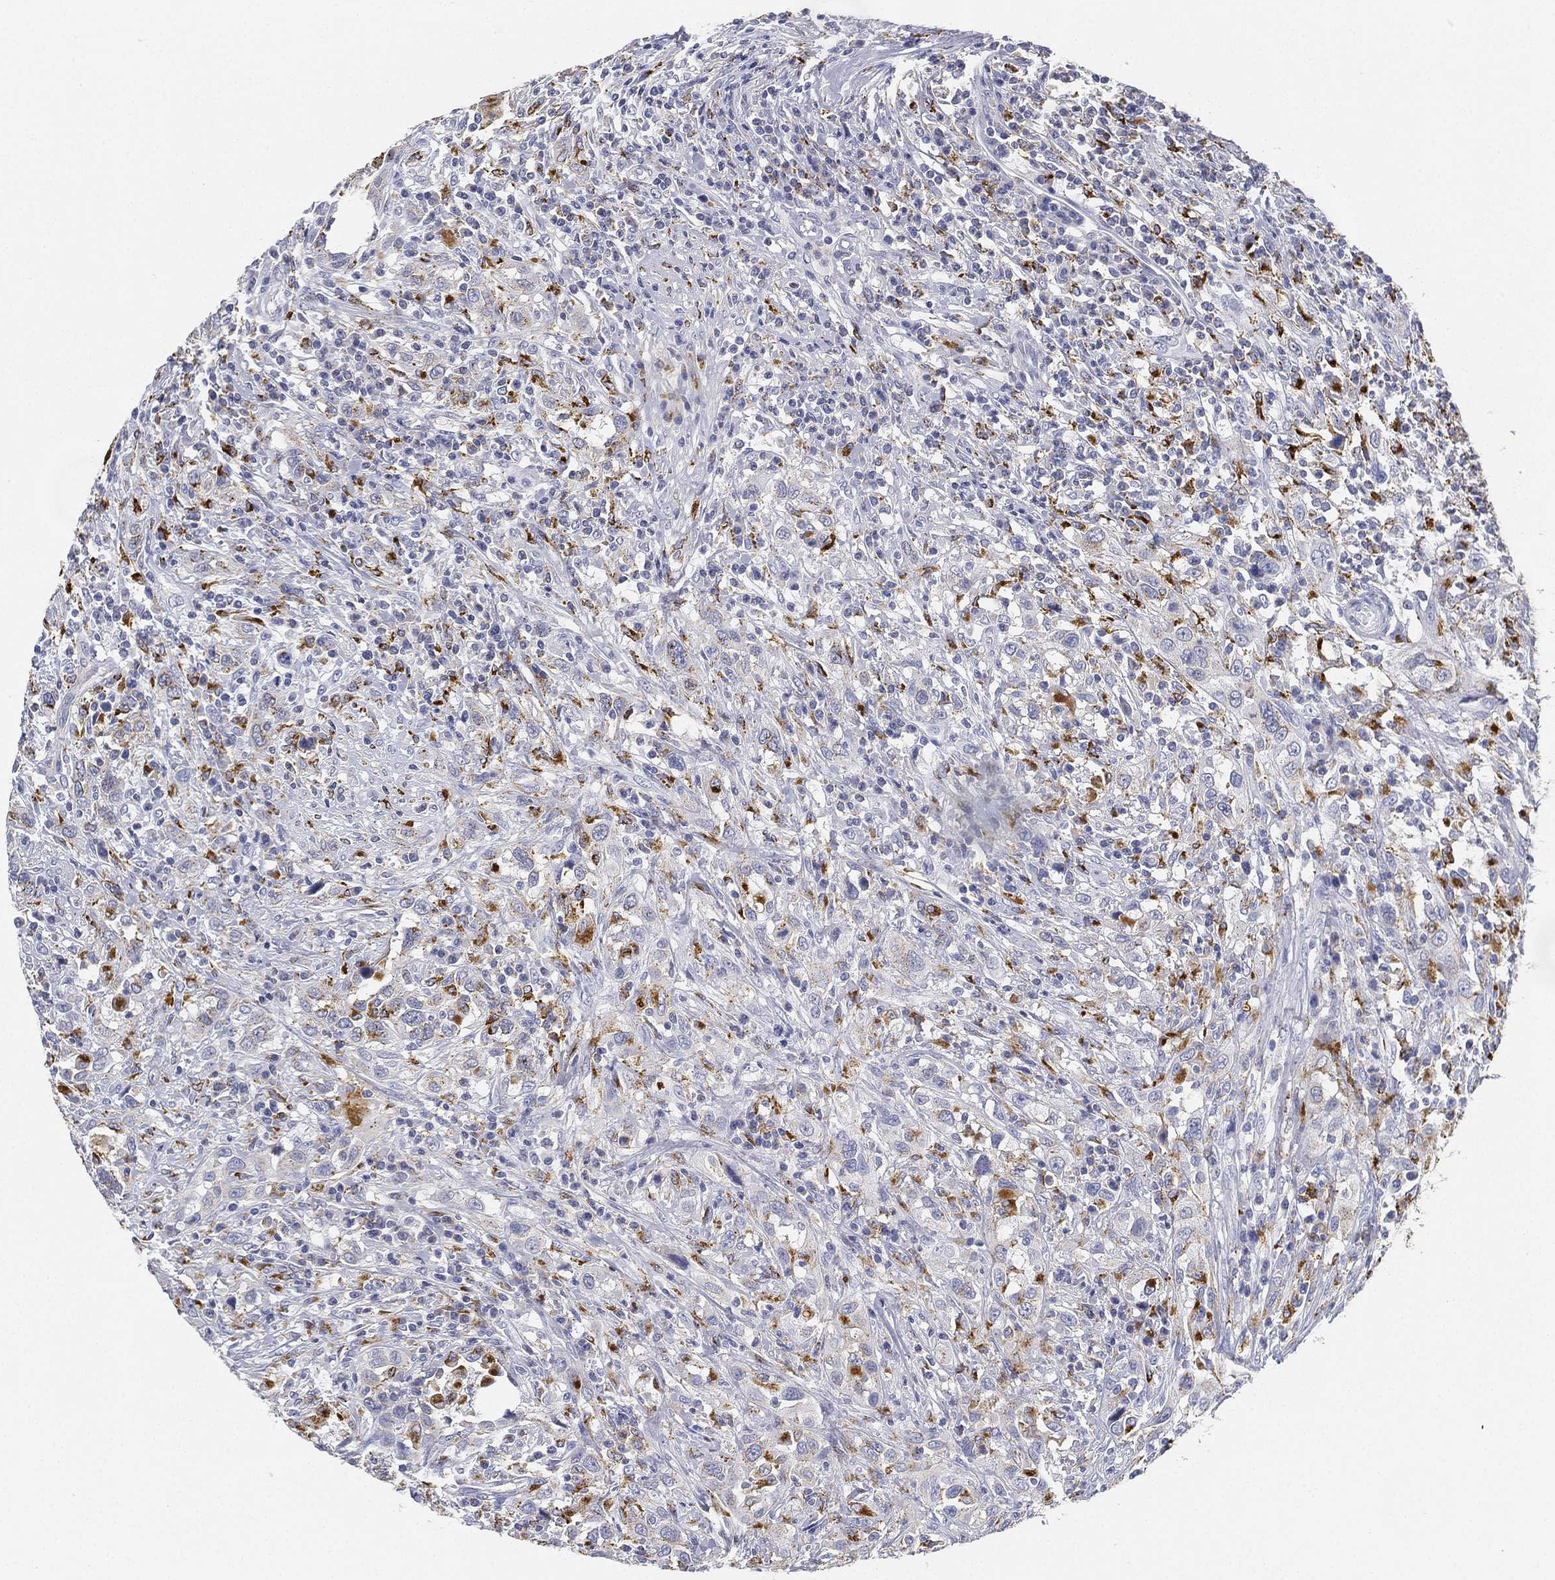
{"staining": {"intensity": "moderate", "quantity": "<25%", "location": "cytoplasmic/membranous"}, "tissue": "urothelial cancer", "cell_type": "Tumor cells", "image_type": "cancer", "snomed": [{"axis": "morphology", "description": "Urothelial carcinoma, NOS"}, {"axis": "morphology", "description": "Urothelial carcinoma, High grade"}, {"axis": "topography", "description": "Urinary bladder"}], "caption": "Human high-grade urothelial carcinoma stained with a brown dye shows moderate cytoplasmic/membranous positive staining in approximately <25% of tumor cells.", "gene": "NPC2", "patient": {"sex": "female", "age": 64}}